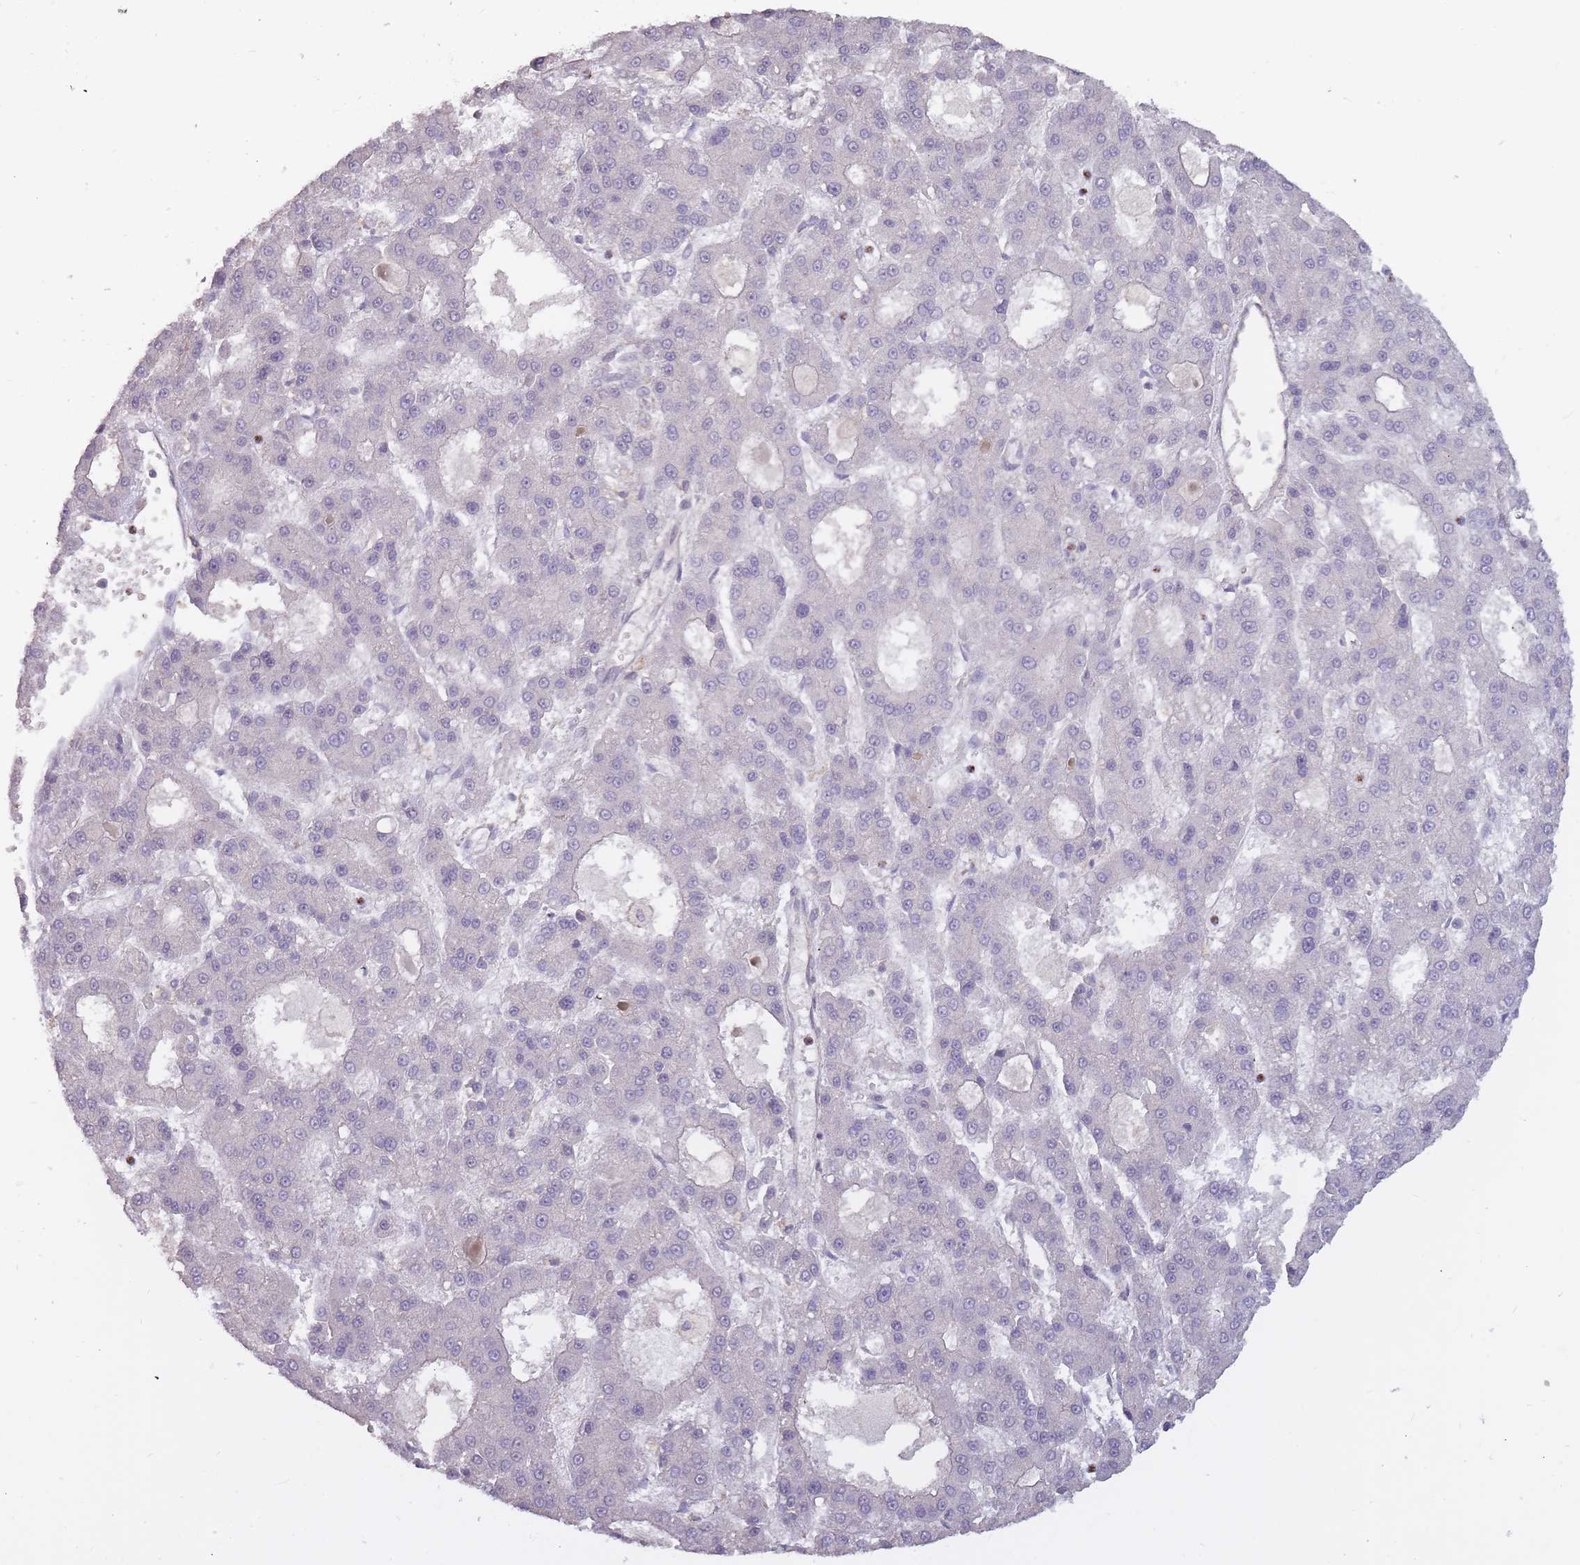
{"staining": {"intensity": "negative", "quantity": "none", "location": "none"}, "tissue": "liver cancer", "cell_type": "Tumor cells", "image_type": "cancer", "snomed": [{"axis": "morphology", "description": "Carcinoma, Hepatocellular, NOS"}, {"axis": "topography", "description": "Liver"}], "caption": "A high-resolution histopathology image shows immunohistochemistry (IHC) staining of hepatocellular carcinoma (liver), which shows no significant positivity in tumor cells.", "gene": "TET3", "patient": {"sex": "male", "age": 70}}